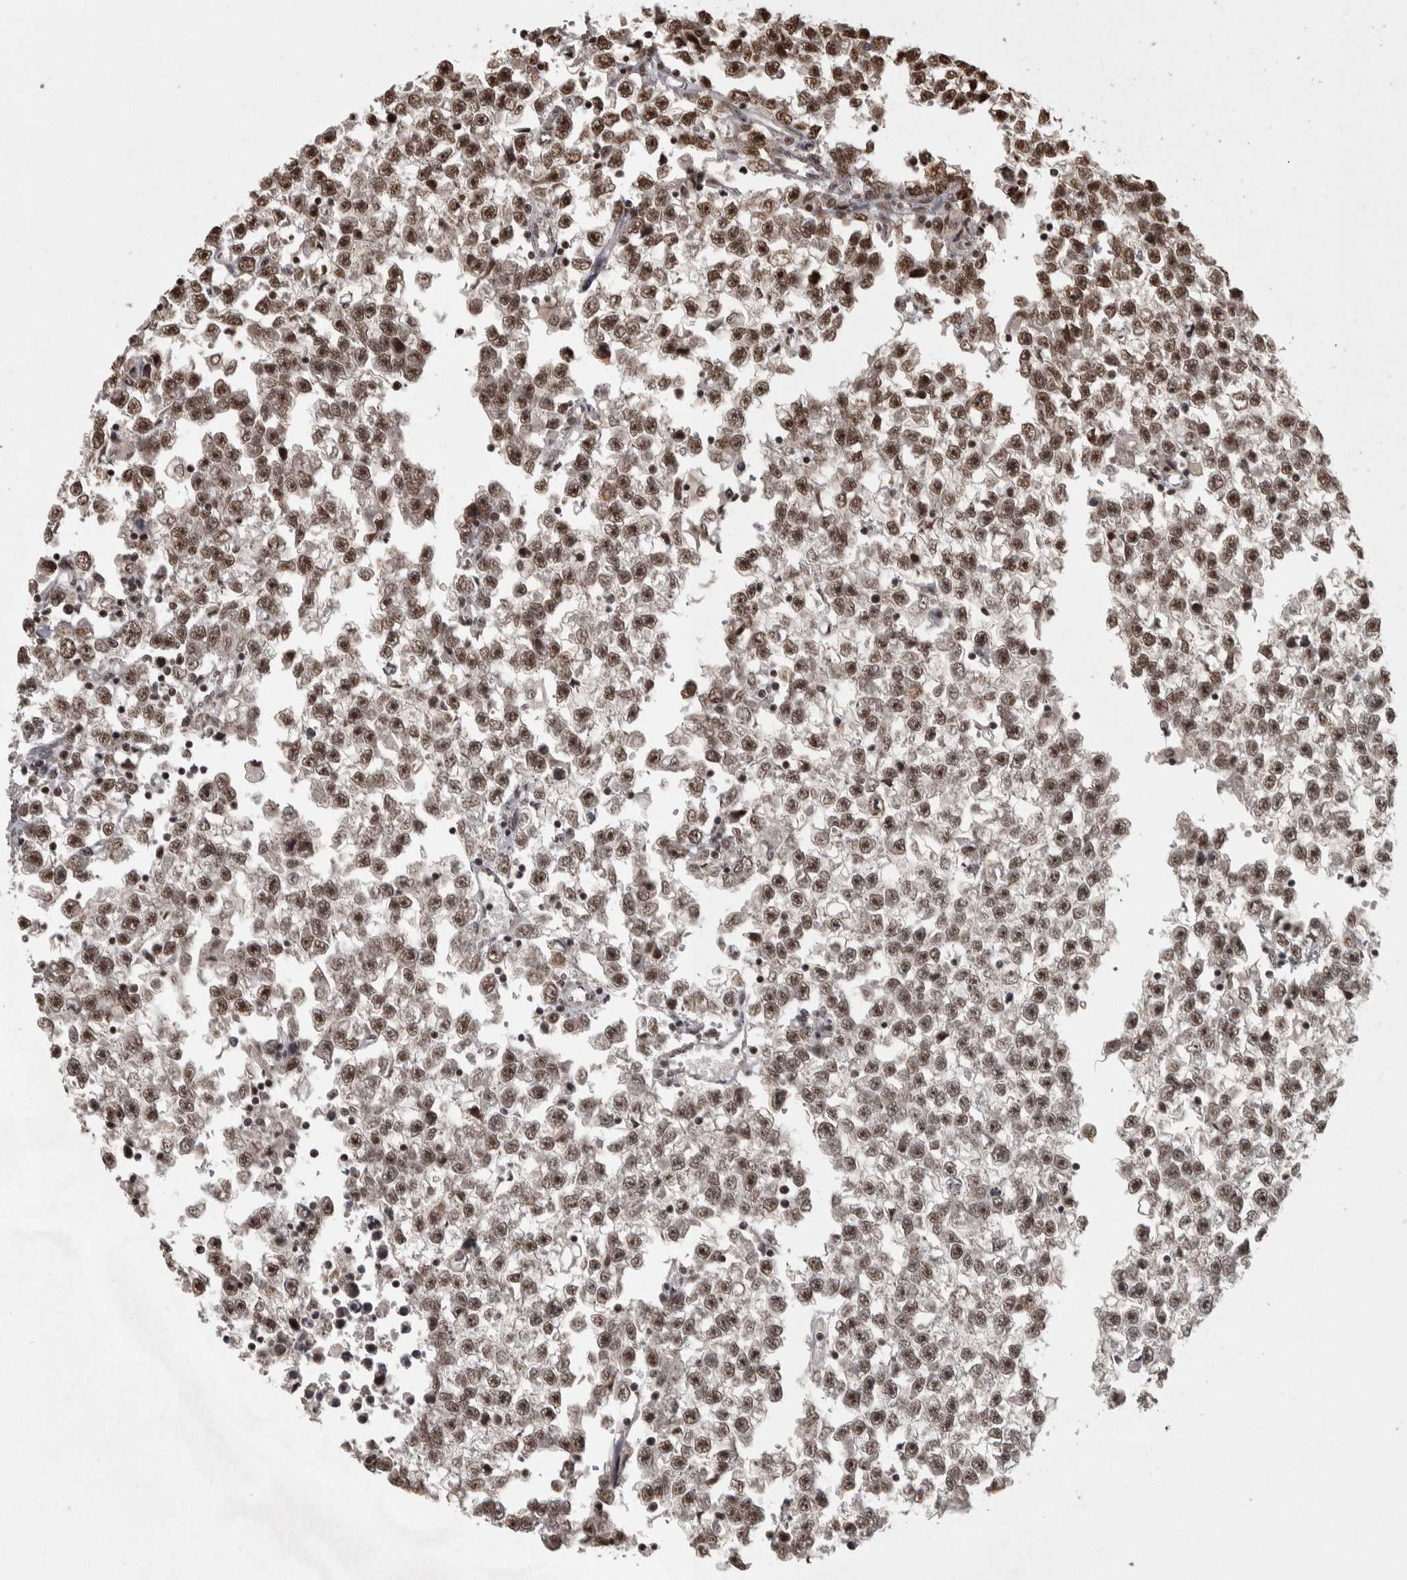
{"staining": {"intensity": "moderate", "quantity": ">75%", "location": "nuclear"}, "tissue": "testis cancer", "cell_type": "Tumor cells", "image_type": "cancer", "snomed": [{"axis": "morphology", "description": "Seminoma, NOS"}, {"axis": "morphology", "description": "Carcinoma, Embryonal, NOS"}, {"axis": "topography", "description": "Testis"}], "caption": "Testis seminoma was stained to show a protein in brown. There is medium levels of moderate nuclear positivity in approximately >75% of tumor cells.", "gene": "ZFHX4", "patient": {"sex": "male", "age": 51}}